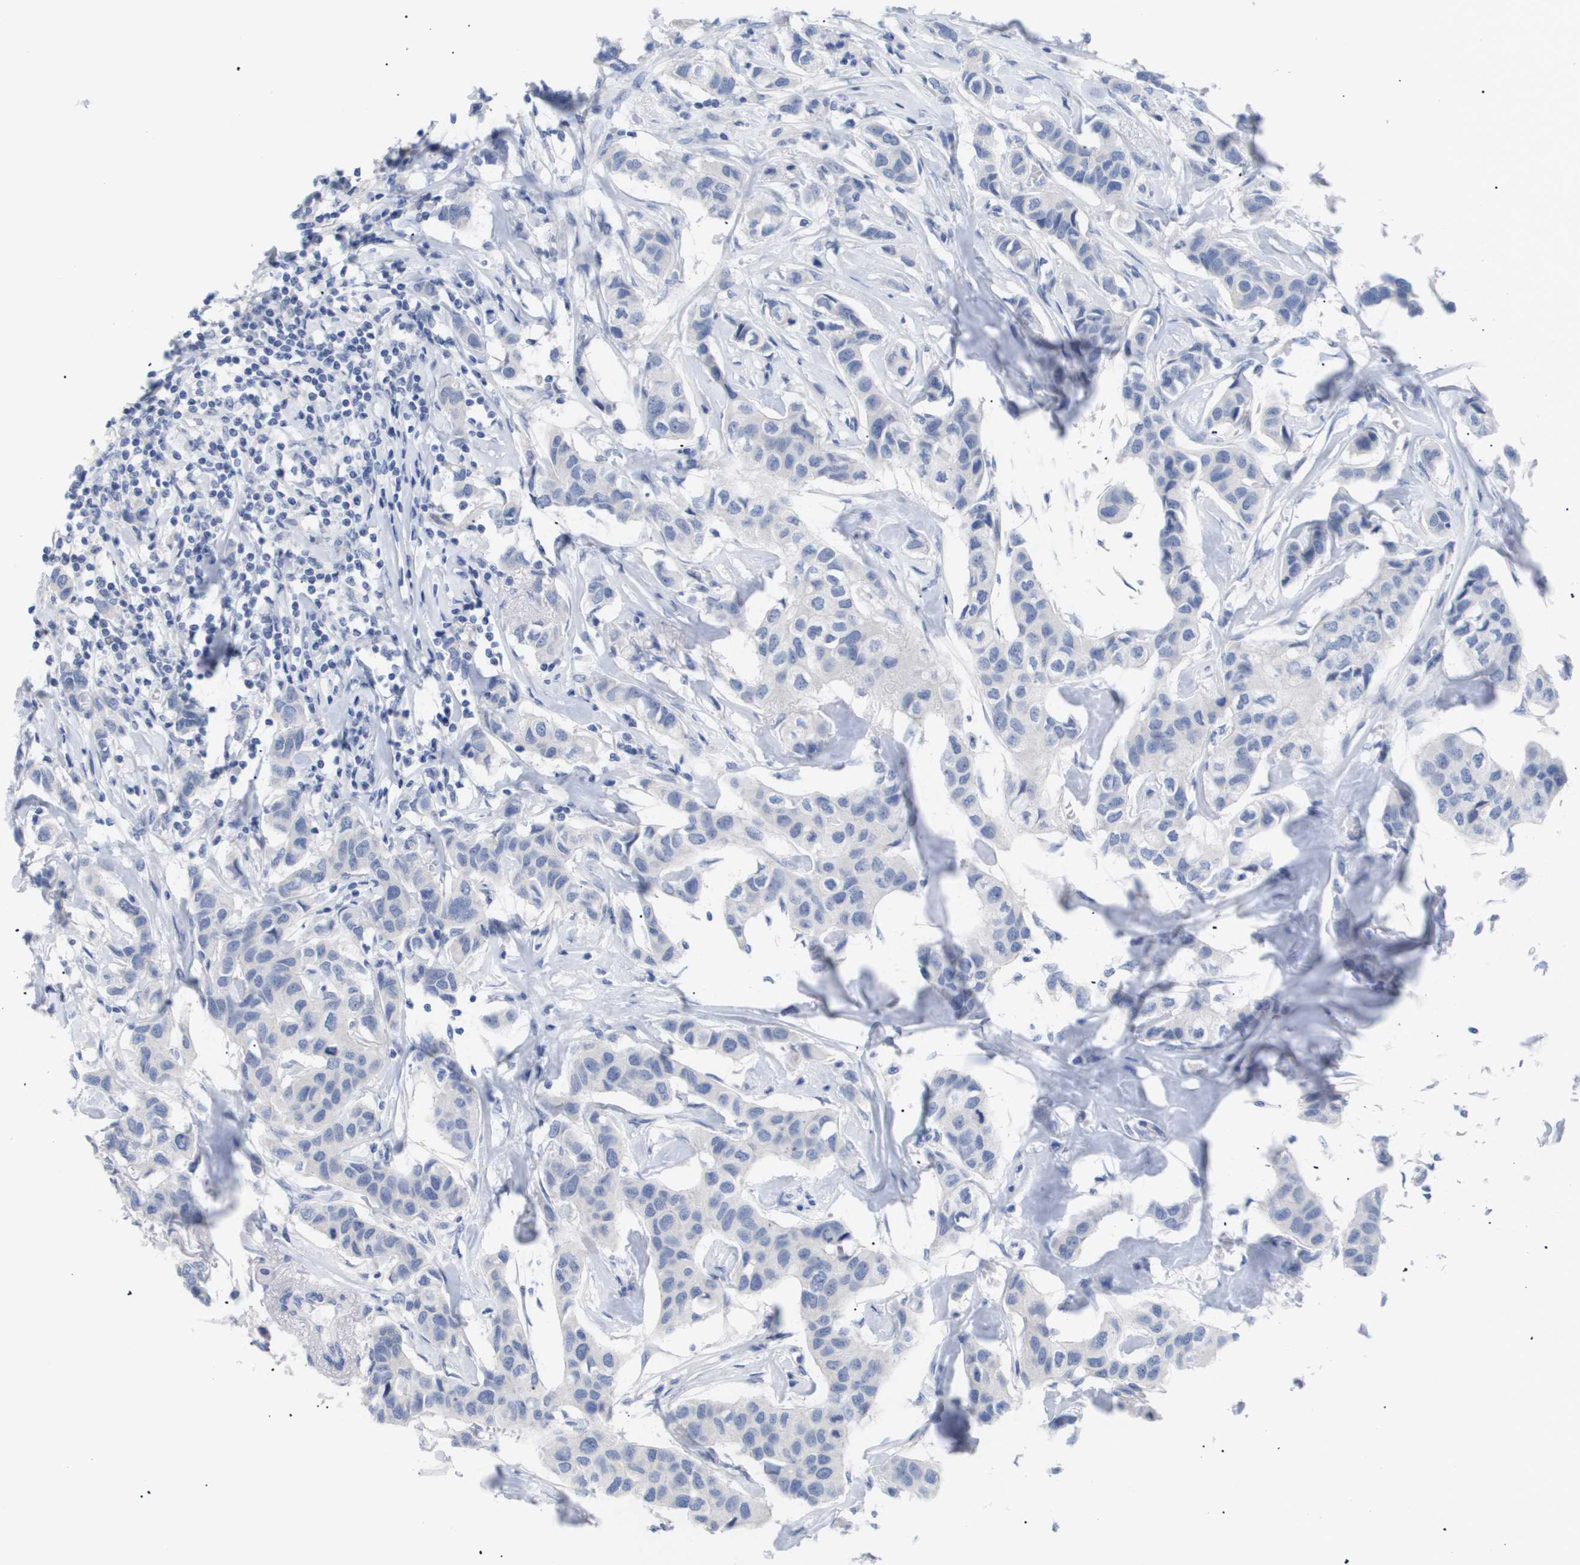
{"staining": {"intensity": "negative", "quantity": "none", "location": "none"}, "tissue": "breast cancer", "cell_type": "Tumor cells", "image_type": "cancer", "snomed": [{"axis": "morphology", "description": "Duct carcinoma"}, {"axis": "topography", "description": "Breast"}], "caption": "Human breast cancer (invasive ductal carcinoma) stained for a protein using IHC reveals no expression in tumor cells.", "gene": "CAV3", "patient": {"sex": "female", "age": 80}}